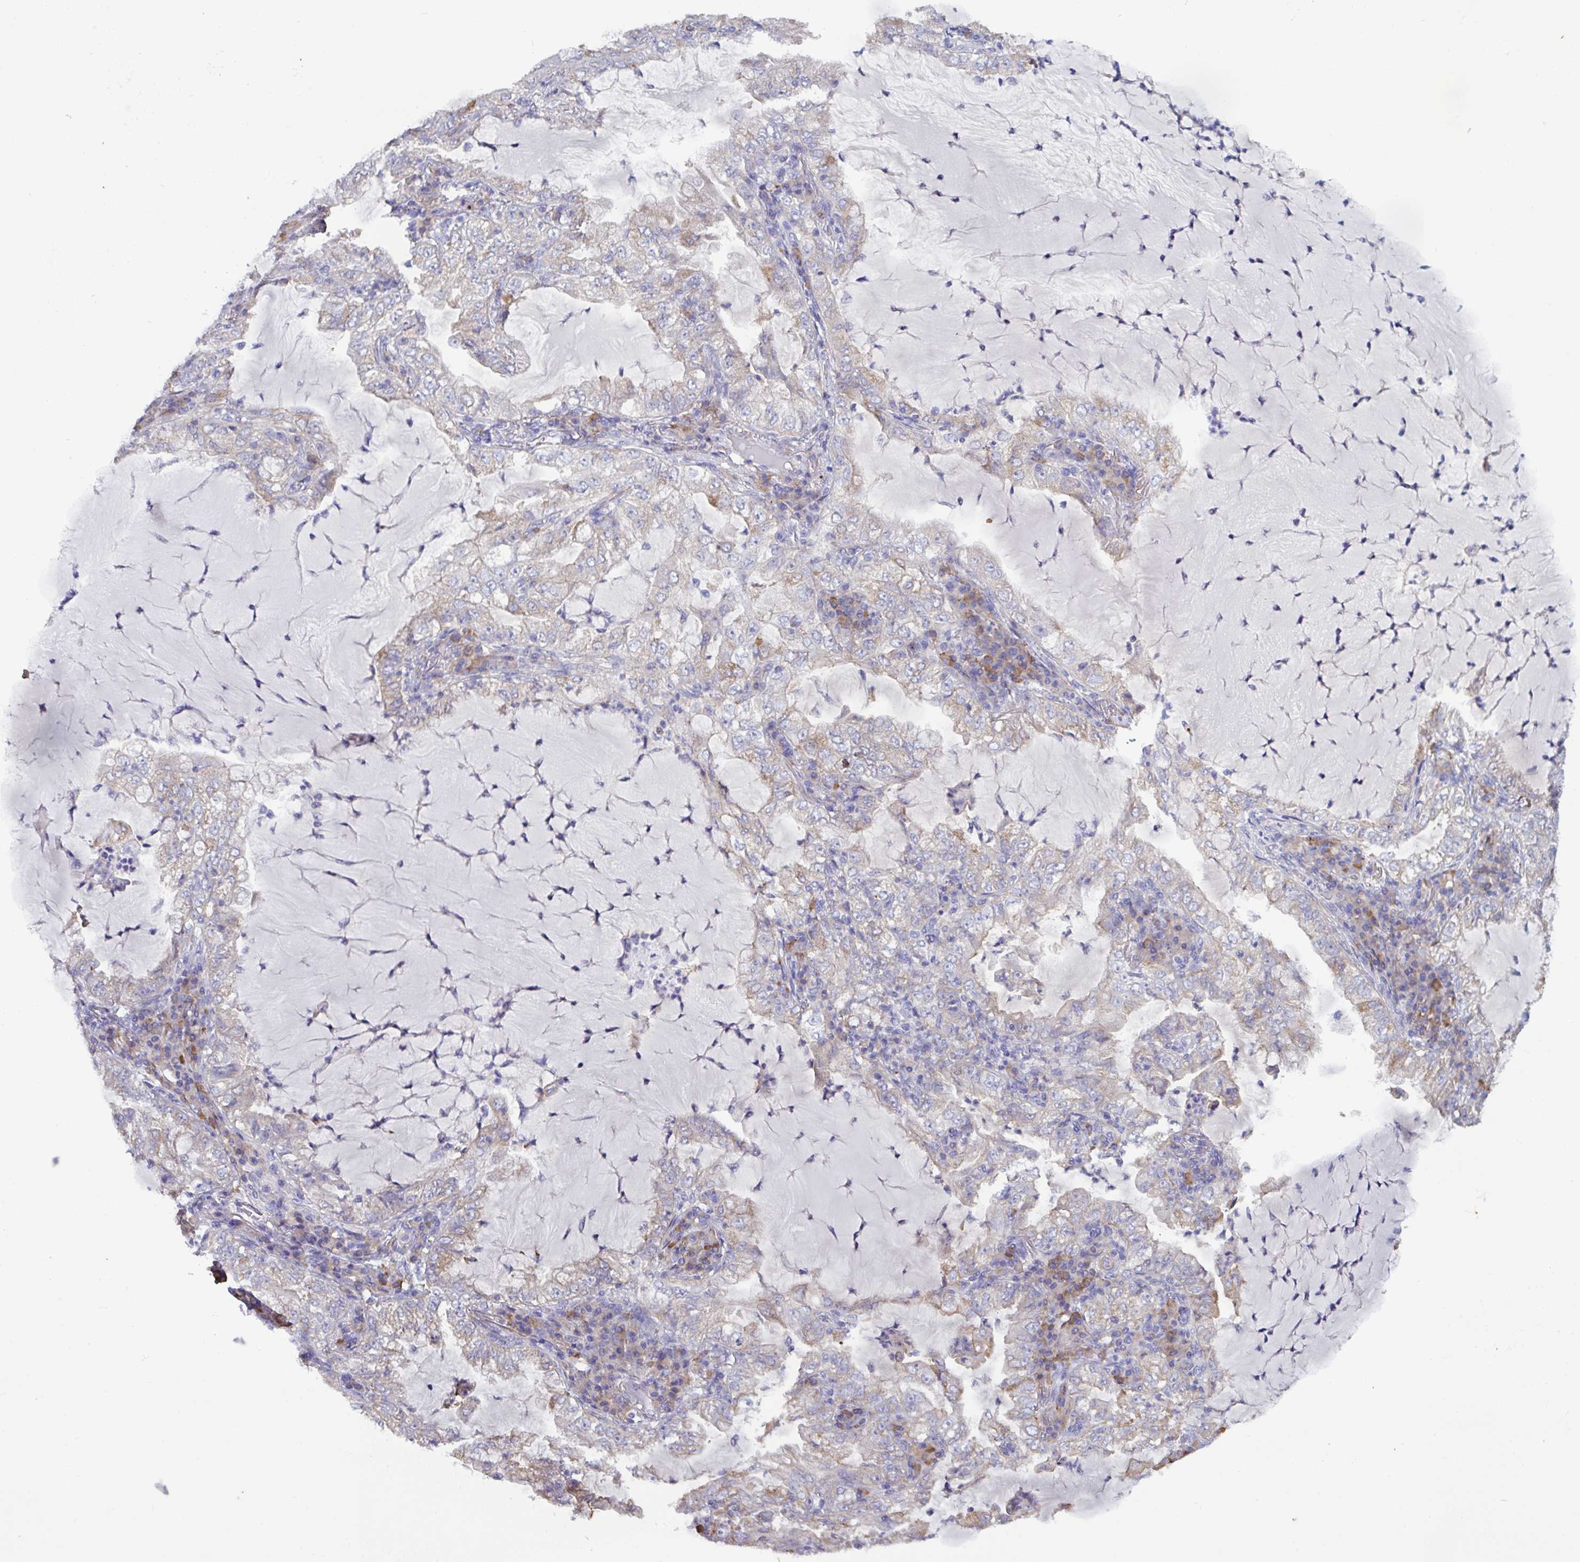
{"staining": {"intensity": "weak", "quantity": "<25%", "location": "cytoplasmic/membranous"}, "tissue": "lung cancer", "cell_type": "Tumor cells", "image_type": "cancer", "snomed": [{"axis": "morphology", "description": "Adenocarcinoma, NOS"}, {"axis": "topography", "description": "Lung"}], "caption": "The IHC micrograph has no significant staining in tumor cells of lung adenocarcinoma tissue.", "gene": "SLC66A1", "patient": {"sex": "female", "age": 73}}